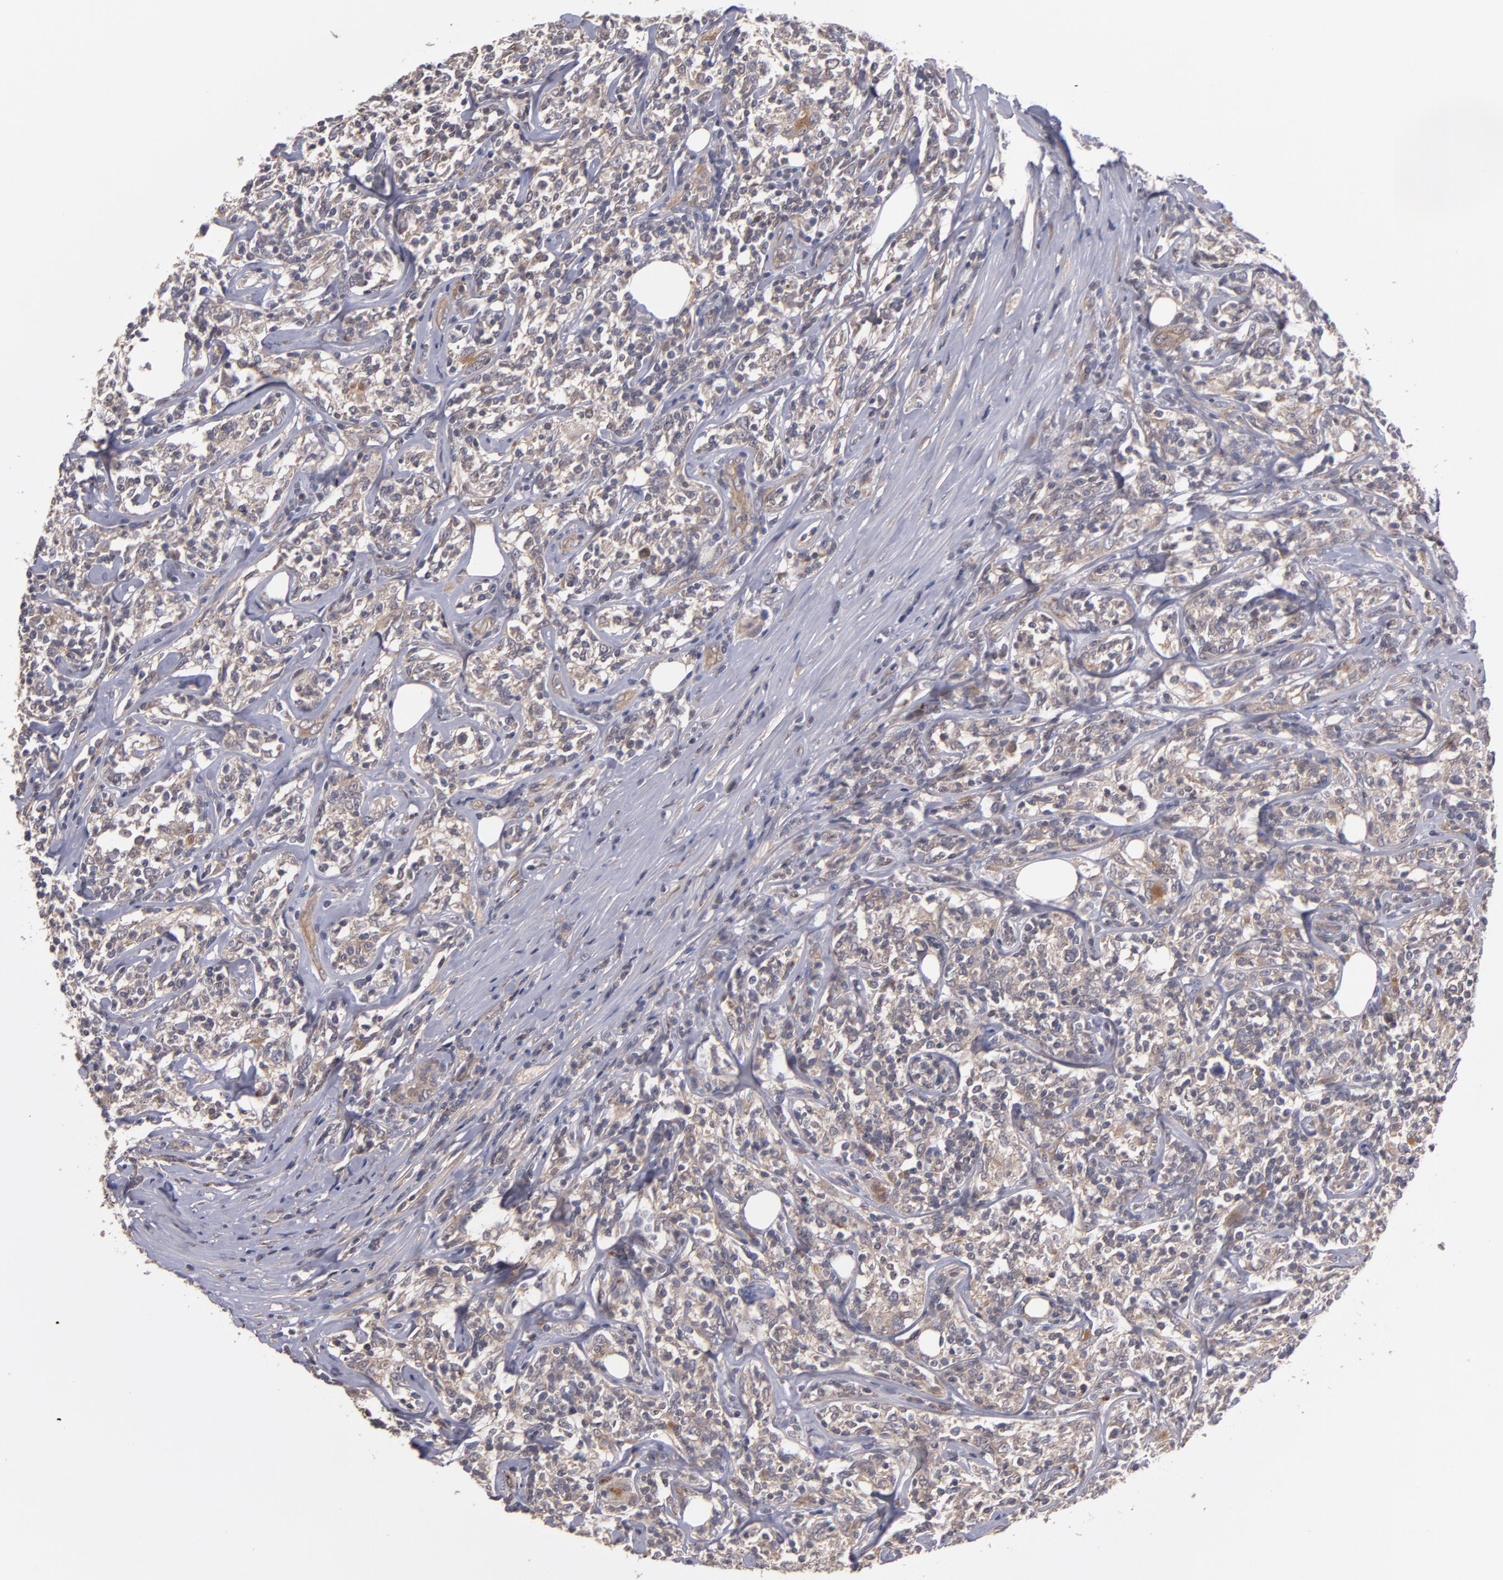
{"staining": {"intensity": "moderate", "quantity": "<25%", "location": "cytoplasmic/membranous"}, "tissue": "lymphoma", "cell_type": "Tumor cells", "image_type": "cancer", "snomed": [{"axis": "morphology", "description": "Malignant lymphoma, non-Hodgkin's type, High grade"}, {"axis": "topography", "description": "Lymph node"}], "caption": "High-power microscopy captured an immunohistochemistry (IHC) photomicrograph of lymphoma, revealing moderate cytoplasmic/membranous staining in about <25% of tumor cells.", "gene": "CTSO", "patient": {"sex": "female", "age": 84}}